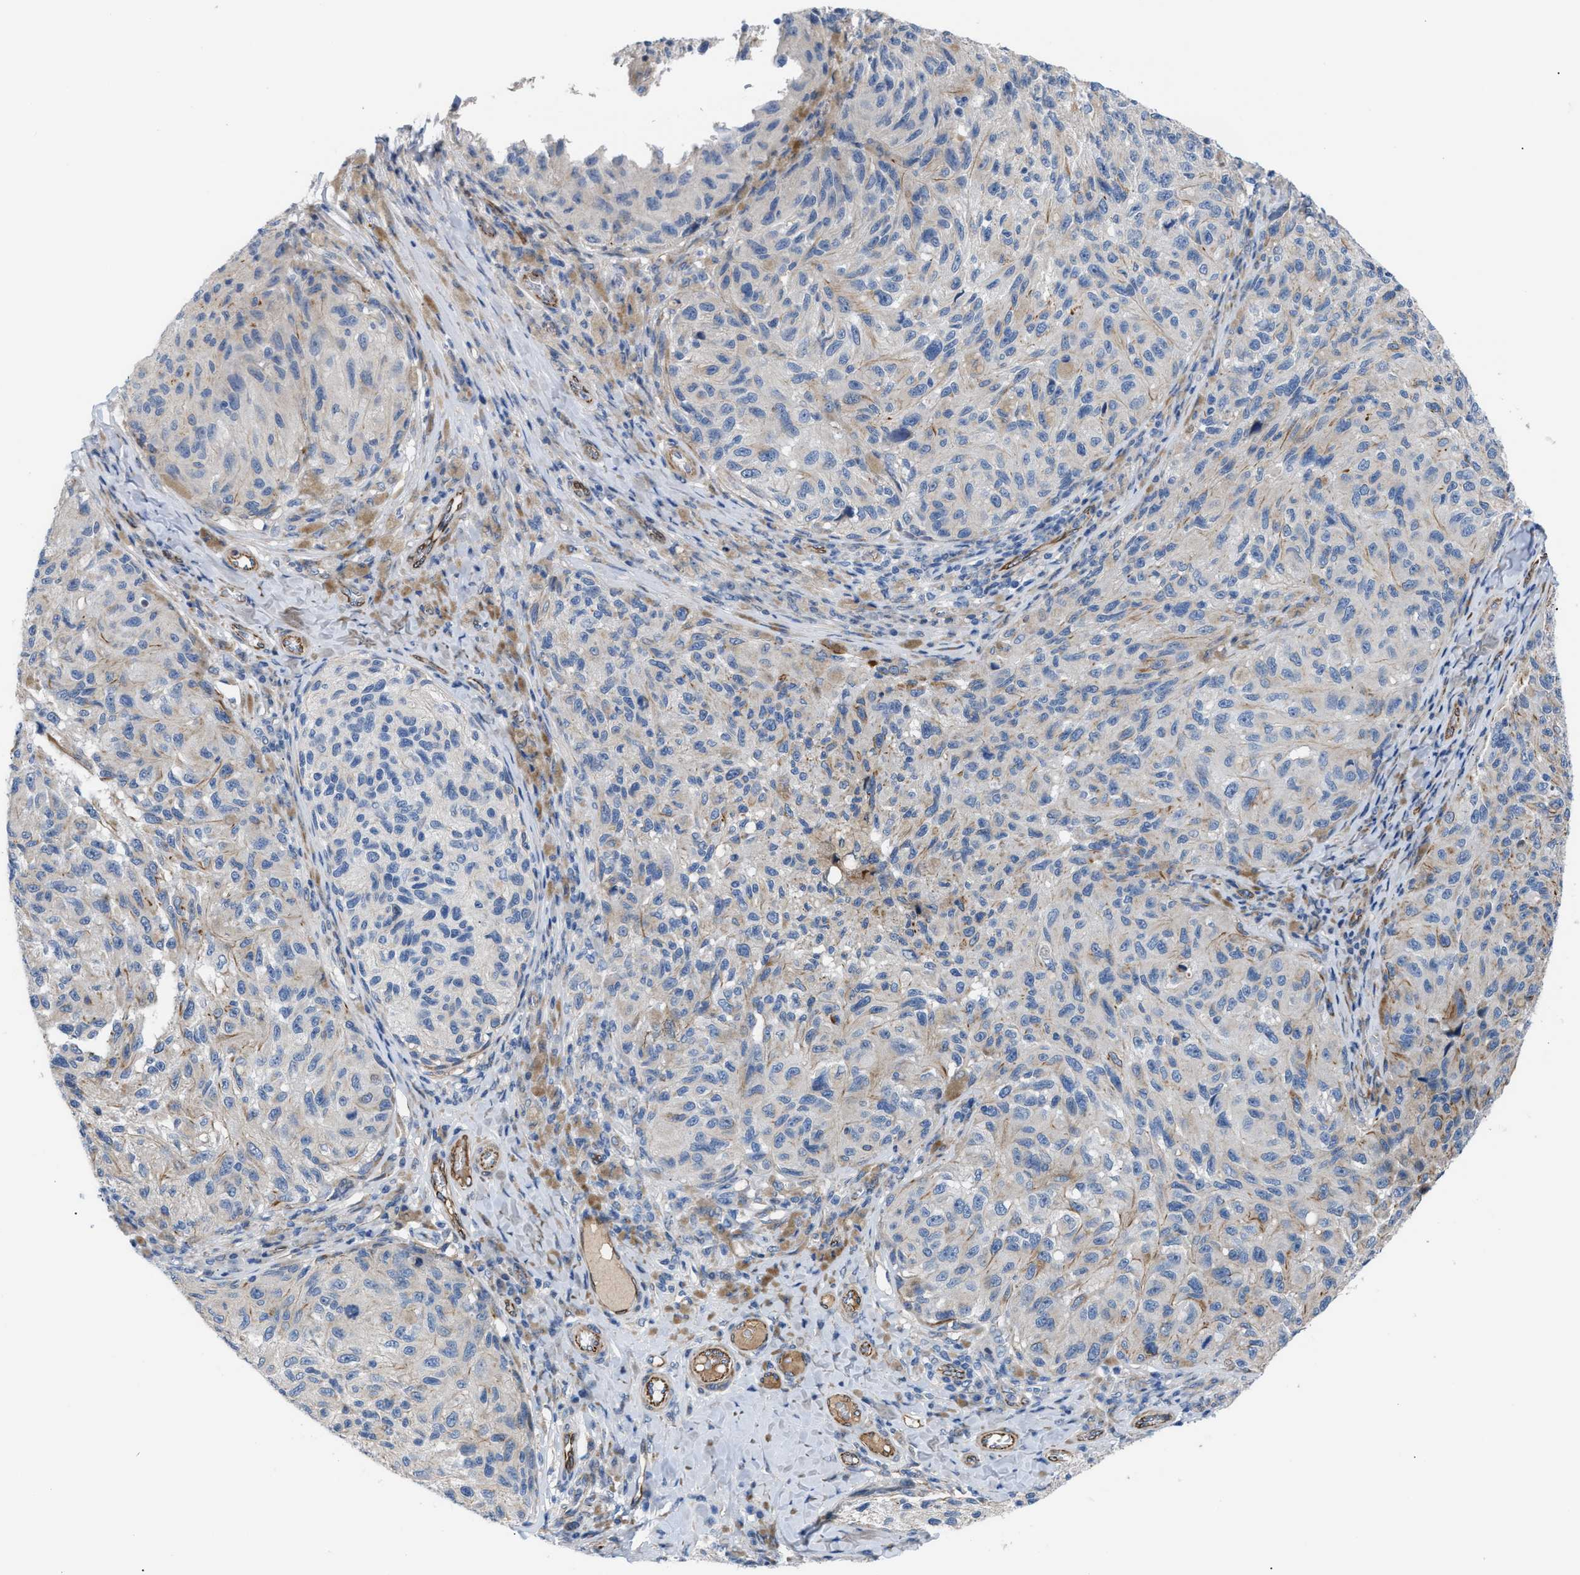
{"staining": {"intensity": "negative", "quantity": "none", "location": "none"}, "tissue": "melanoma", "cell_type": "Tumor cells", "image_type": "cancer", "snomed": [{"axis": "morphology", "description": "Malignant melanoma, NOS"}, {"axis": "topography", "description": "Skin"}], "caption": "This is an IHC photomicrograph of human malignant melanoma. There is no staining in tumor cells.", "gene": "TFPI", "patient": {"sex": "female", "age": 73}}